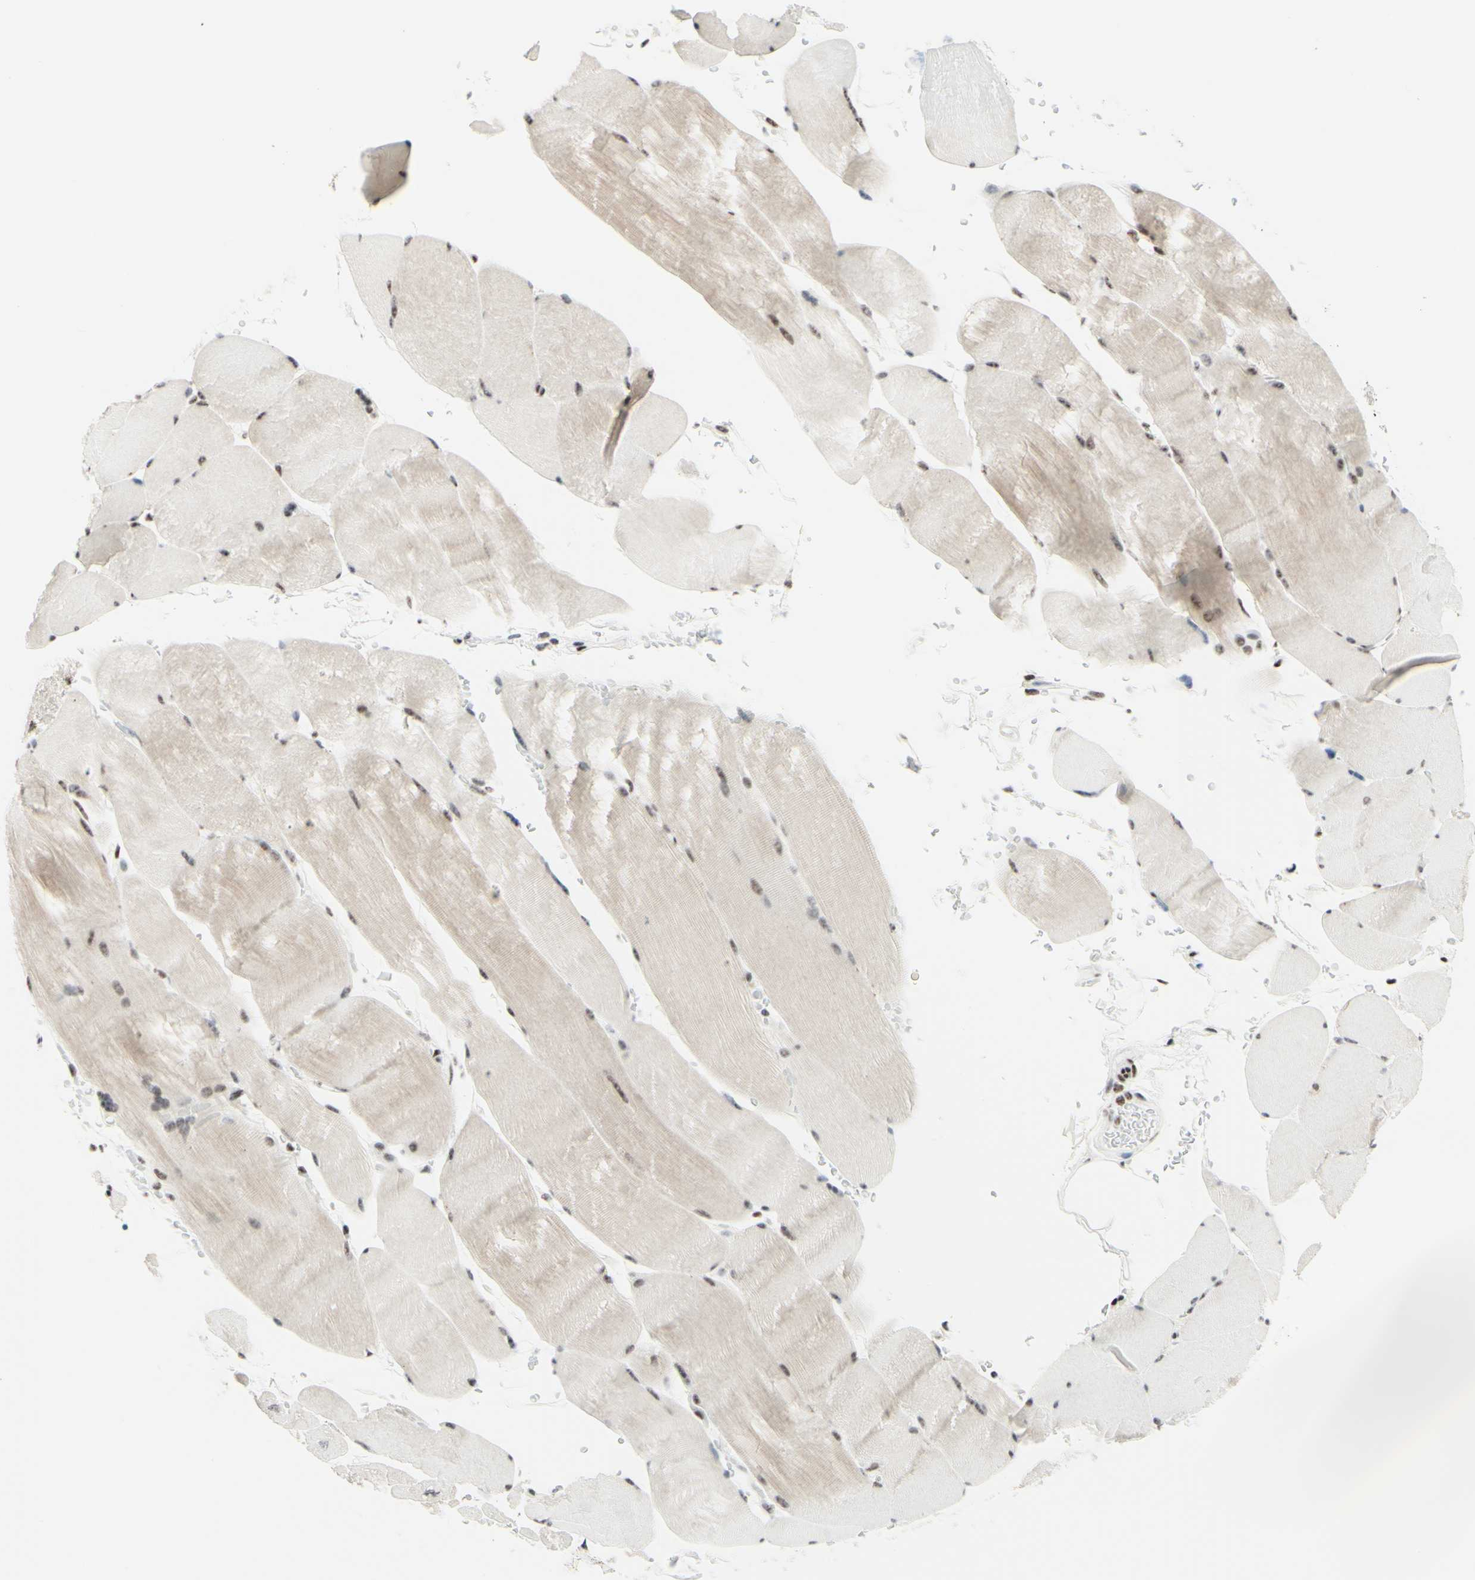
{"staining": {"intensity": "weak", "quantity": "25%-75%", "location": "nuclear"}, "tissue": "skeletal muscle", "cell_type": "Myocytes", "image_type": "normal", "snomed": [{"axis": "morphology", "description": "Normal tissue, NOS"}, {"axis": "topography", "description": "Skin"}, {"axis": "topography", "description": "Skeletal muscle"}], "caption": "Protein staining of normal skeletal muscle exhibits weak nuclear expression in about 25%-75% of myocytes.", "gene": "WTAP", "patient": {"sex": "male", "age": 83}}